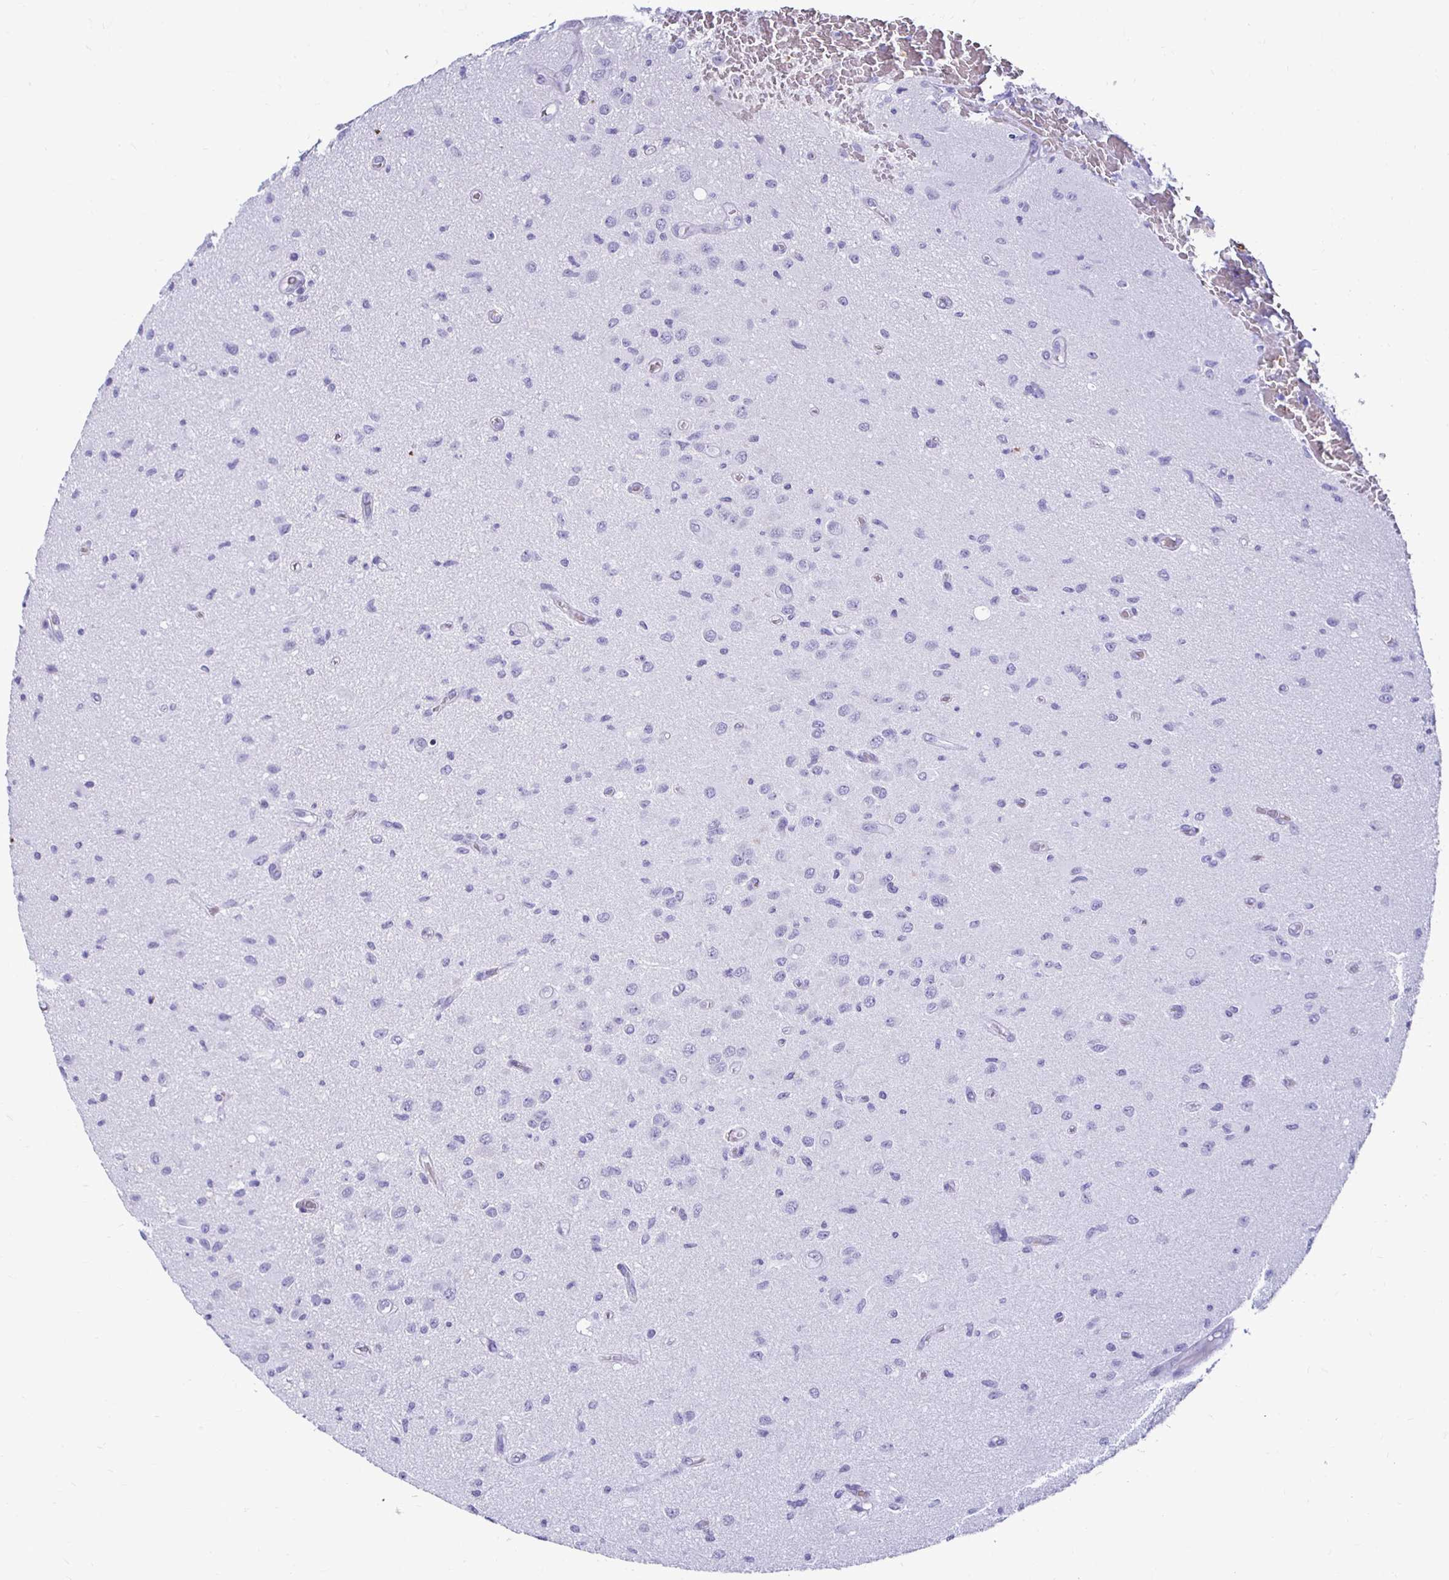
{"staining": {"intensity": "negative", "quantity": "none", "location": "none"}, "tissue": "glioma", "cell_type": "Tumor cells", "image_type": "cancer", "snomed": [{"axis": "morphology", "description": "Glioma, malignant, High grade"}, {"axis": "topography", "description": "Brain"}], "caption": "This is an immunohistochemistry histopathology image of human glioma. There is no positivity in tumor cells.", "gene": "RHBDL3", "patient": {"sex": "male", "age": 67}}